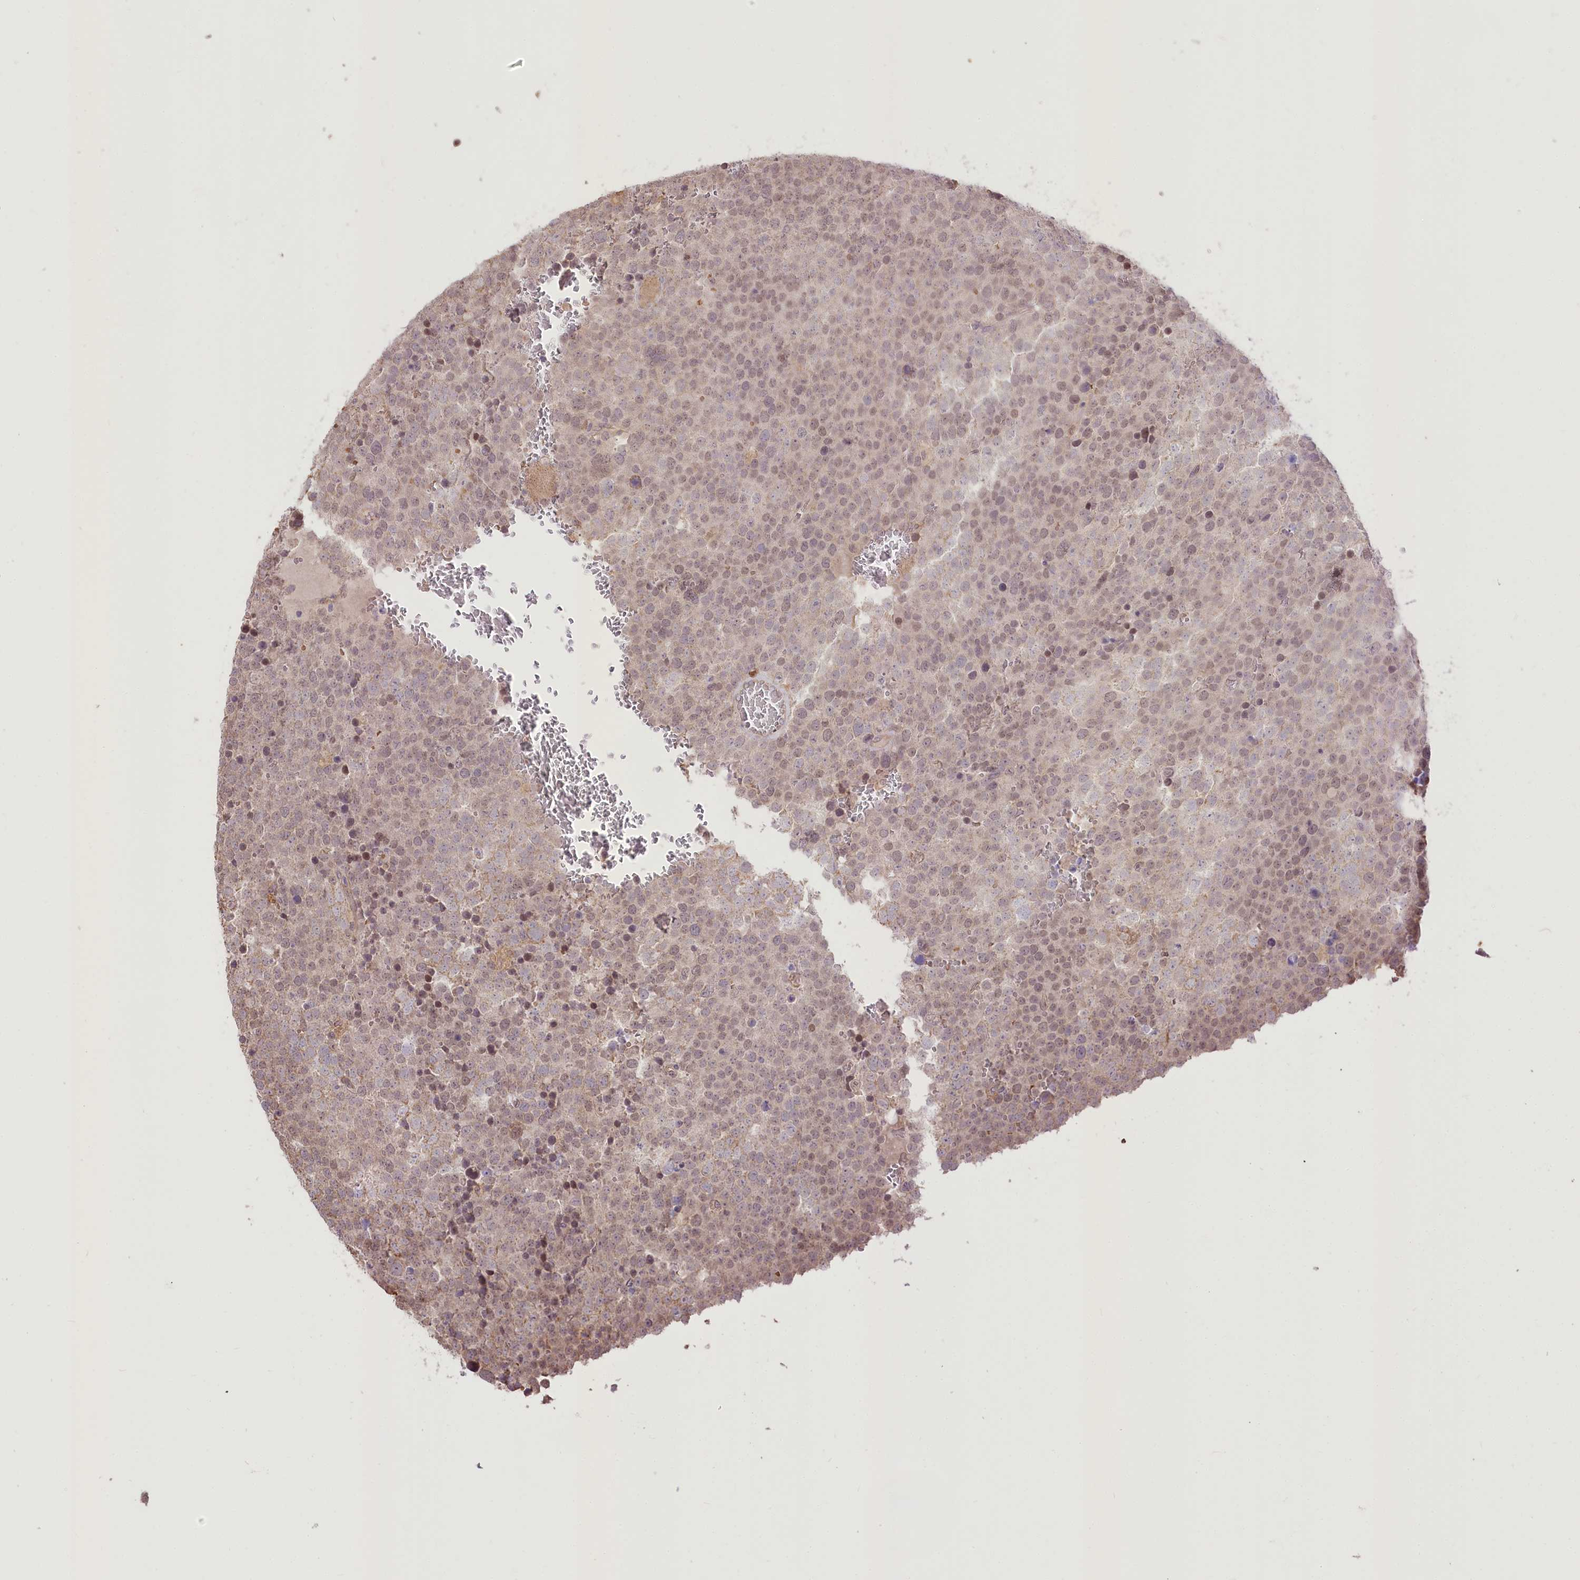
{"staining": {"intensity": "weak", "quantity": ">75%", "location": "cytoplasmic/membranous,nuclear"}, "tissue": "testis cancer", "cell_type": "Tumor cells", "image_type": "cancer", "snomed": [{"axis": "morphology", "description": "Seminoma, NOS"}, {"axis": "topography", "description": "Testis"}], "caption": "A photomicrograph of seminoma (testis) stained for a protein displays weak cytoplasmic/membranous and nuclear brown staining in tumor cells.", "gene": "R3HDM2", "patient": {"sex": "male", "age": 71}}